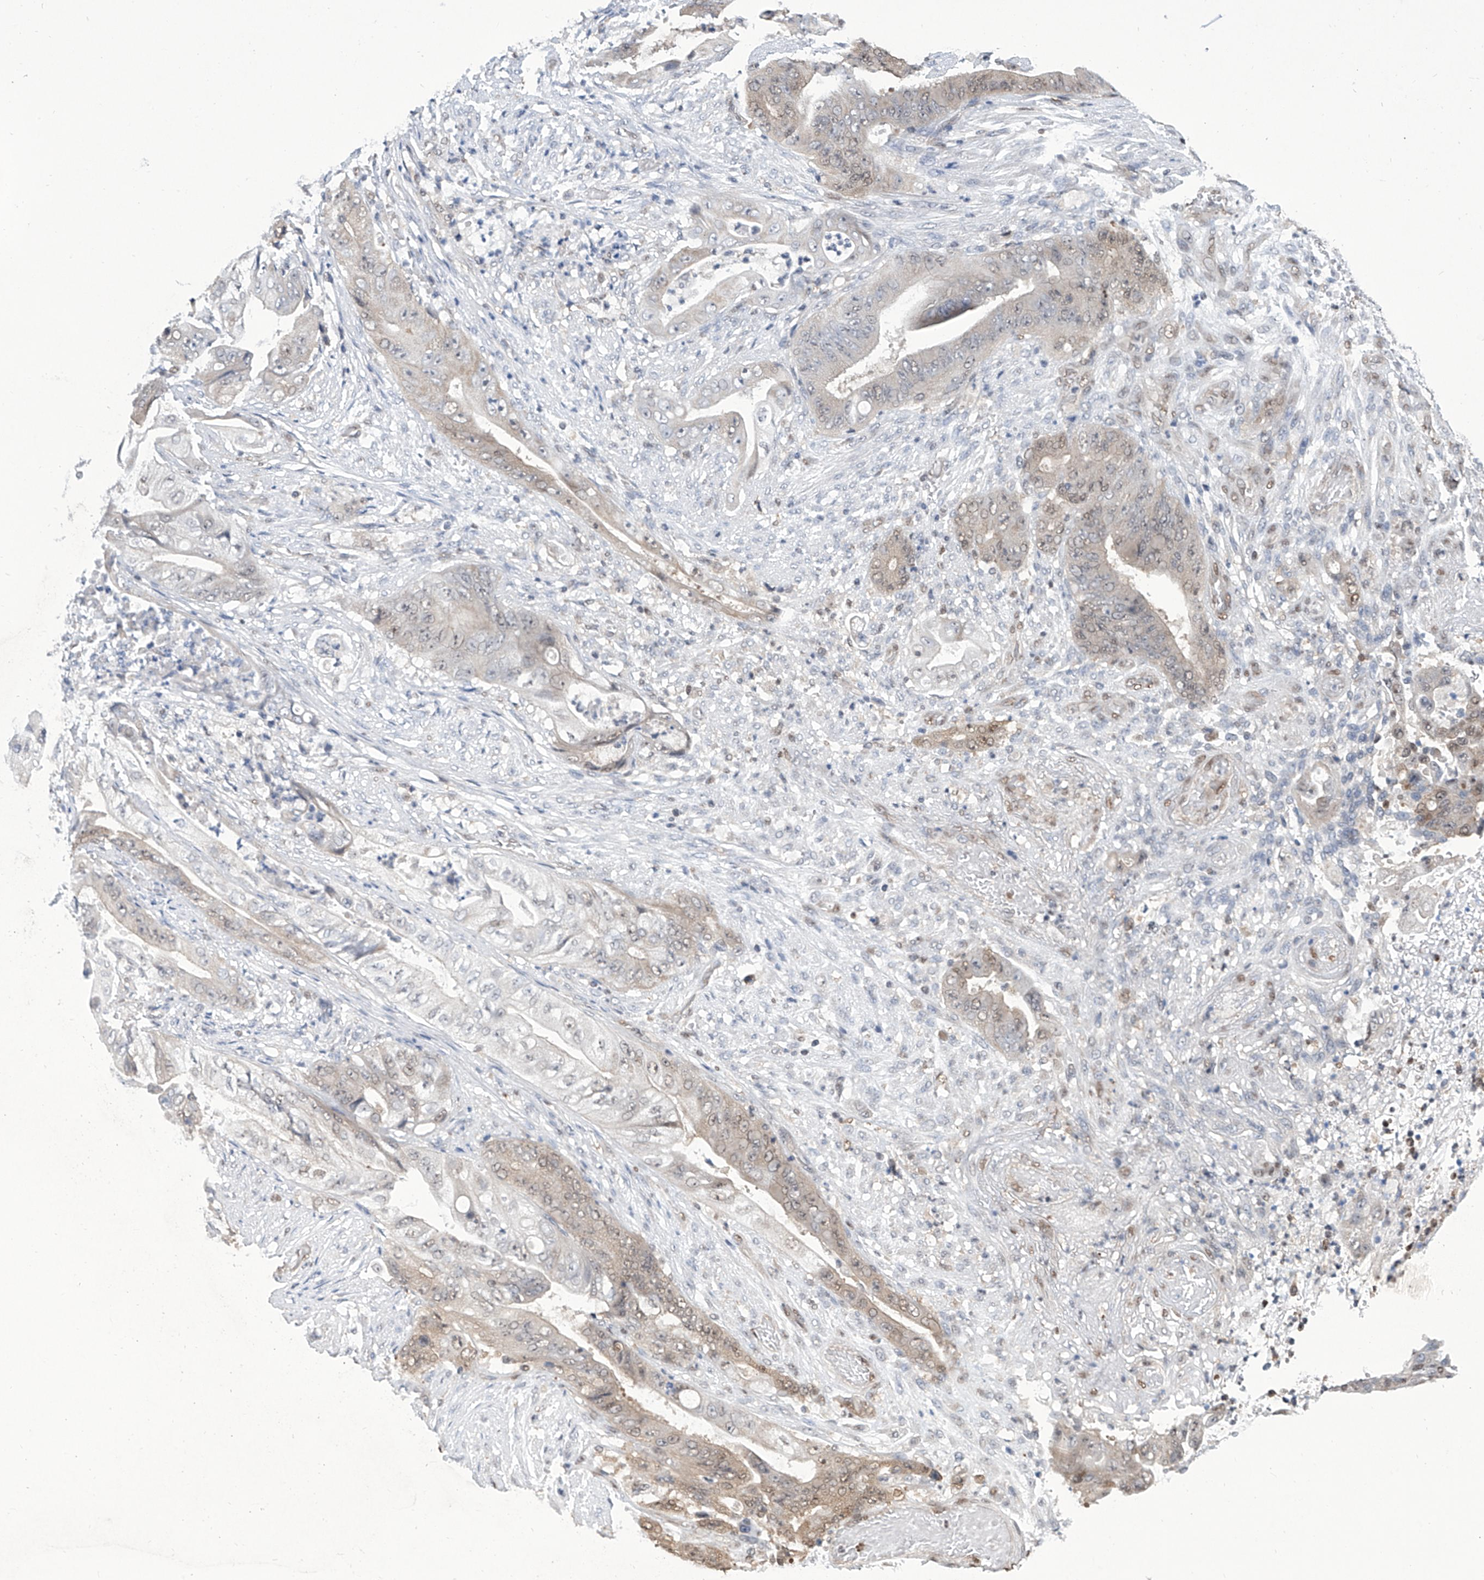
{"staining": {"intensity": "weak", "quantity": "25%-75%", "location": "cytoplasmic/membranous,nuclear"}, "tissue": "stomach cancer", "cell_type": "Tumor cells", "image_type": "cancer", "snomed": [{"axis": "morphology", "description": "Adenocarcinoma, NOS"}, {"axis": "topography", "description": "Stomach"}], "caption": "This is an image of immunohistochemistry staining of stomach cancer, which shows weak expression in the cytoplasmic/membranous and nuclear of tumor cells.", "gene": "SREBF2", "patient": {"sex": "female", "age": 73}}